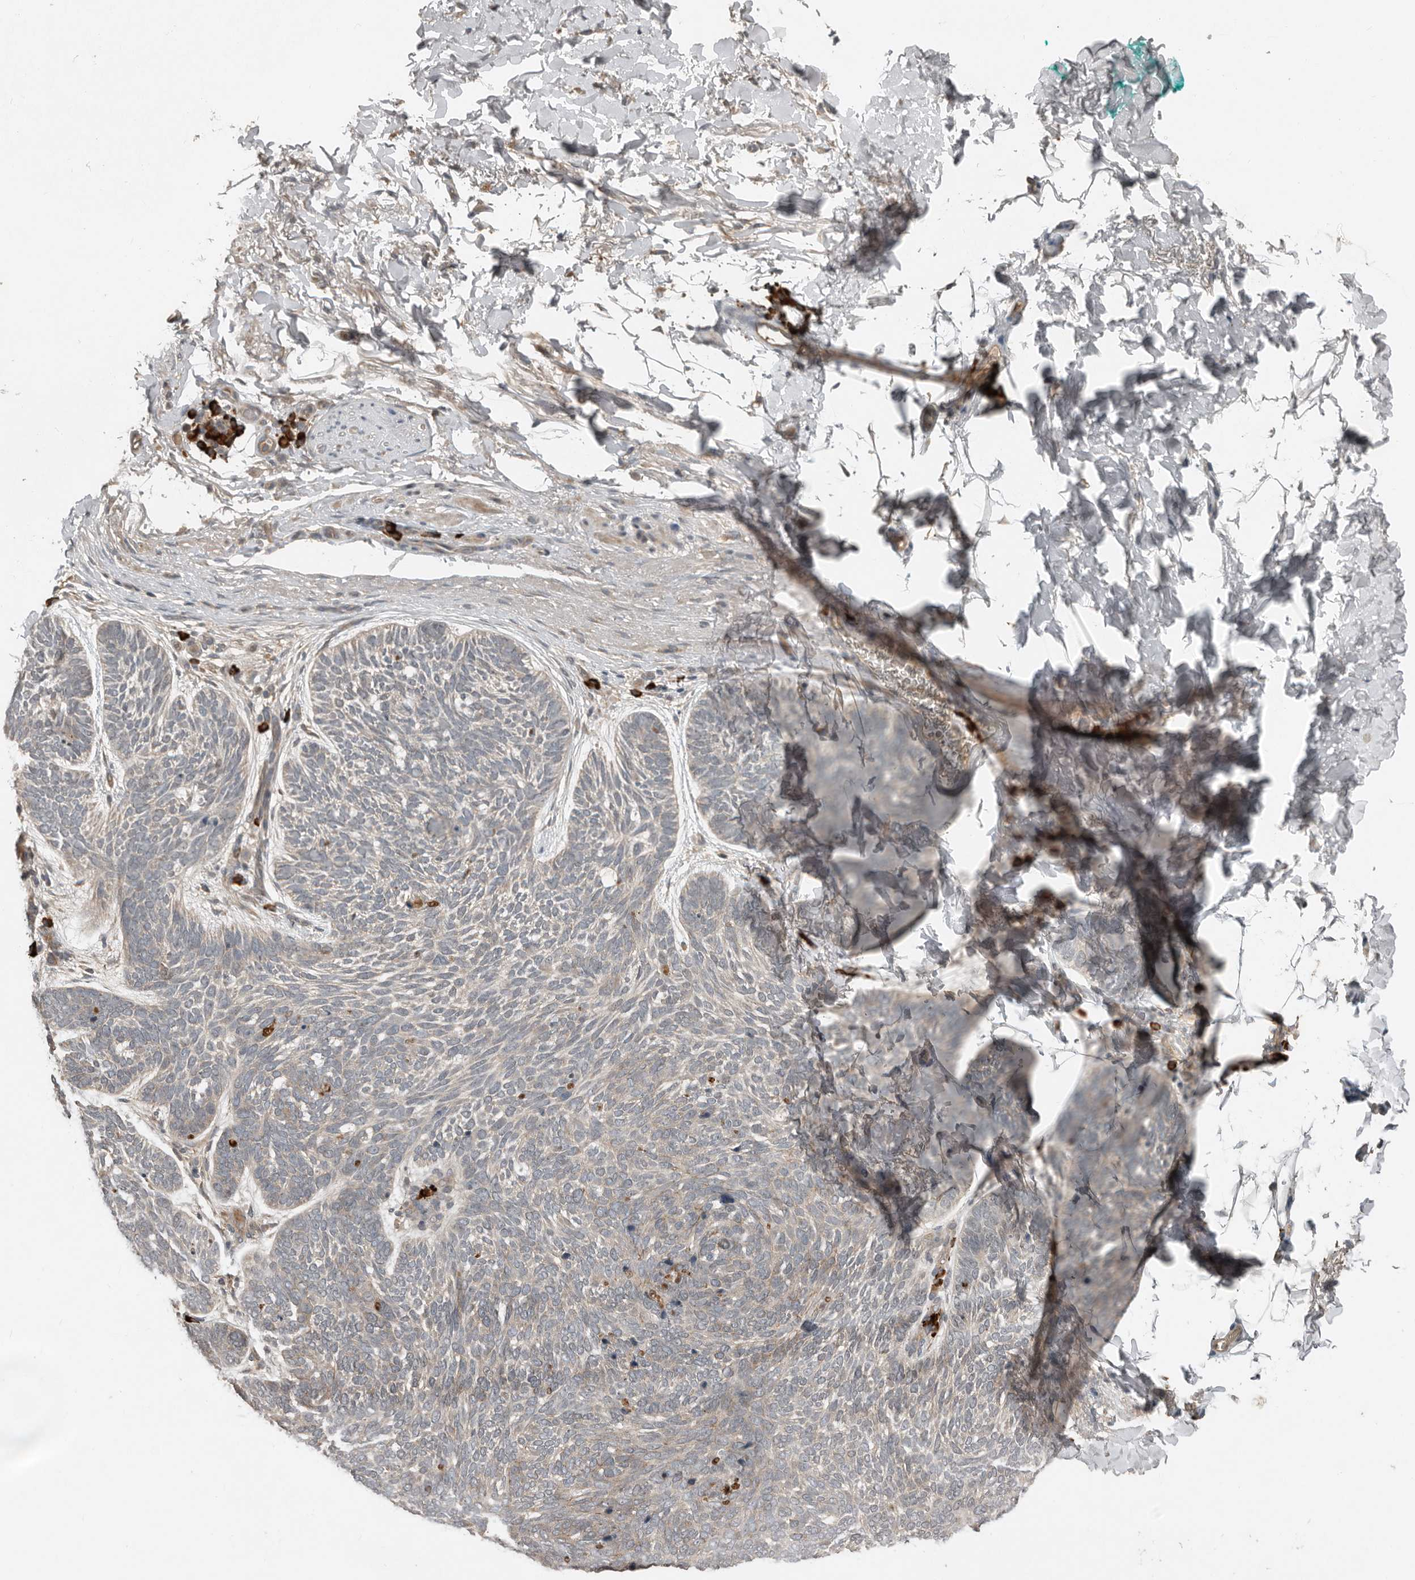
{"staining": {"intensity": "negative", "quantity": "none", "location": "none"}, "tissue": "skin cancer", "cell_type": "Tumor cells", "image_type": "cancer", "snomed": [{"axis": "morphology", "description": "Basal cell carcinoma"}, {"axis": "topography", "description": "Skin"}], "caption": "This photomicrograph is of skin basal cell carcinoma stained with immunohistochemistry to label a protein in brown with the nuclei are counter-stained blue. There is no expression in tumor cells.", "gene": "TEAD3", "patient": {"sex": "female", "age": 85}}